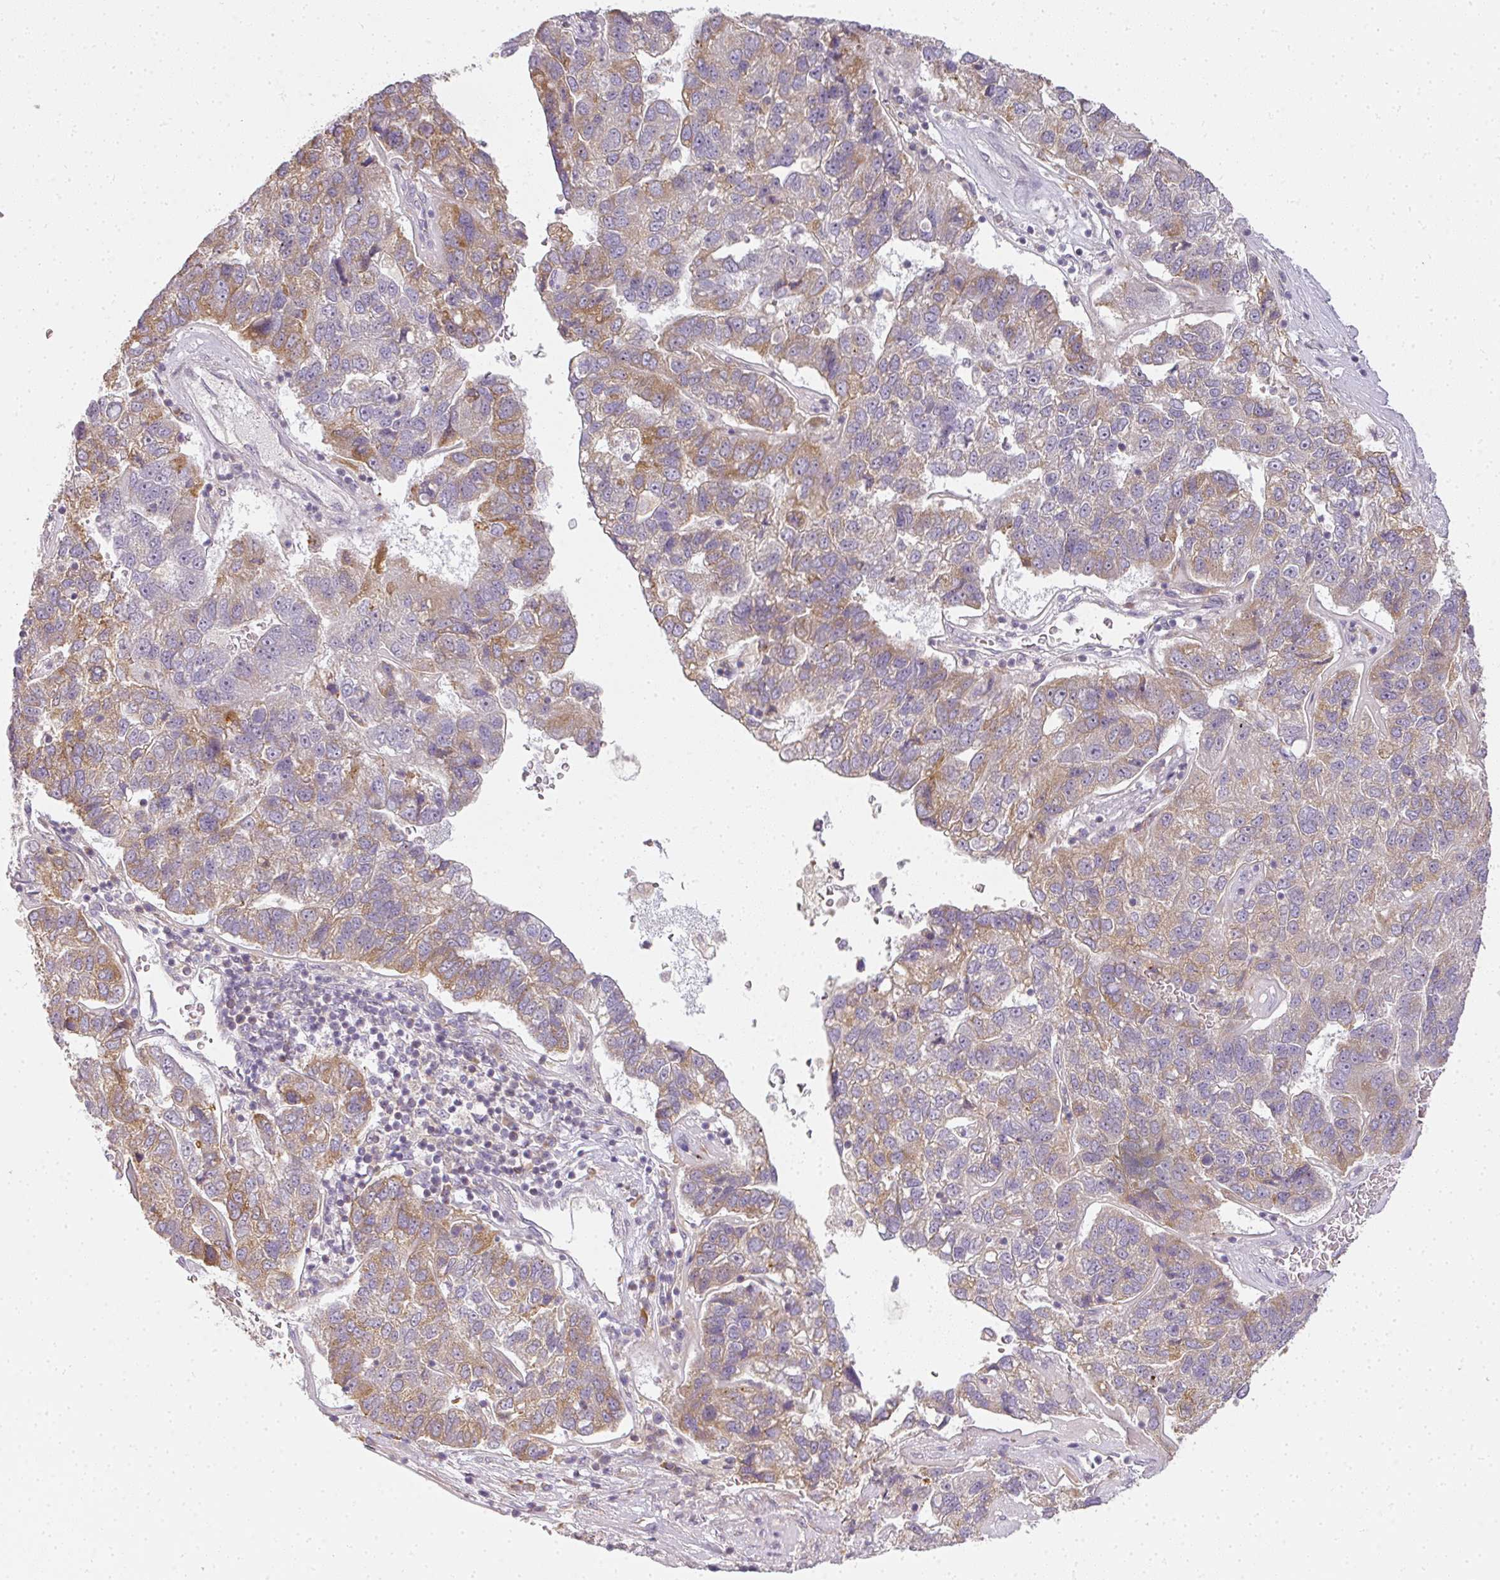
{"staining": {"intensity": "moderate", "quantity": "25%-75%", "location": "cytoplasmic/membranous"}, "tissue": "pancreatic cancer", "cell_type": "Tumor cells", "image_type": "cancer", "snomed": [{"axis": "morphology", "description": "Adenocarcinoma, NOS"}, {"axis": "topography", "description": "Pancreas"}], "caption": "Pancreatic cancer stained for a protein (brown) displays moderate cytoplasmic/membranous positive positivity in approximately 25%-75% of tumor cells.", "gene": "MED19", "patient": {"sex": "female", "age": 61}}